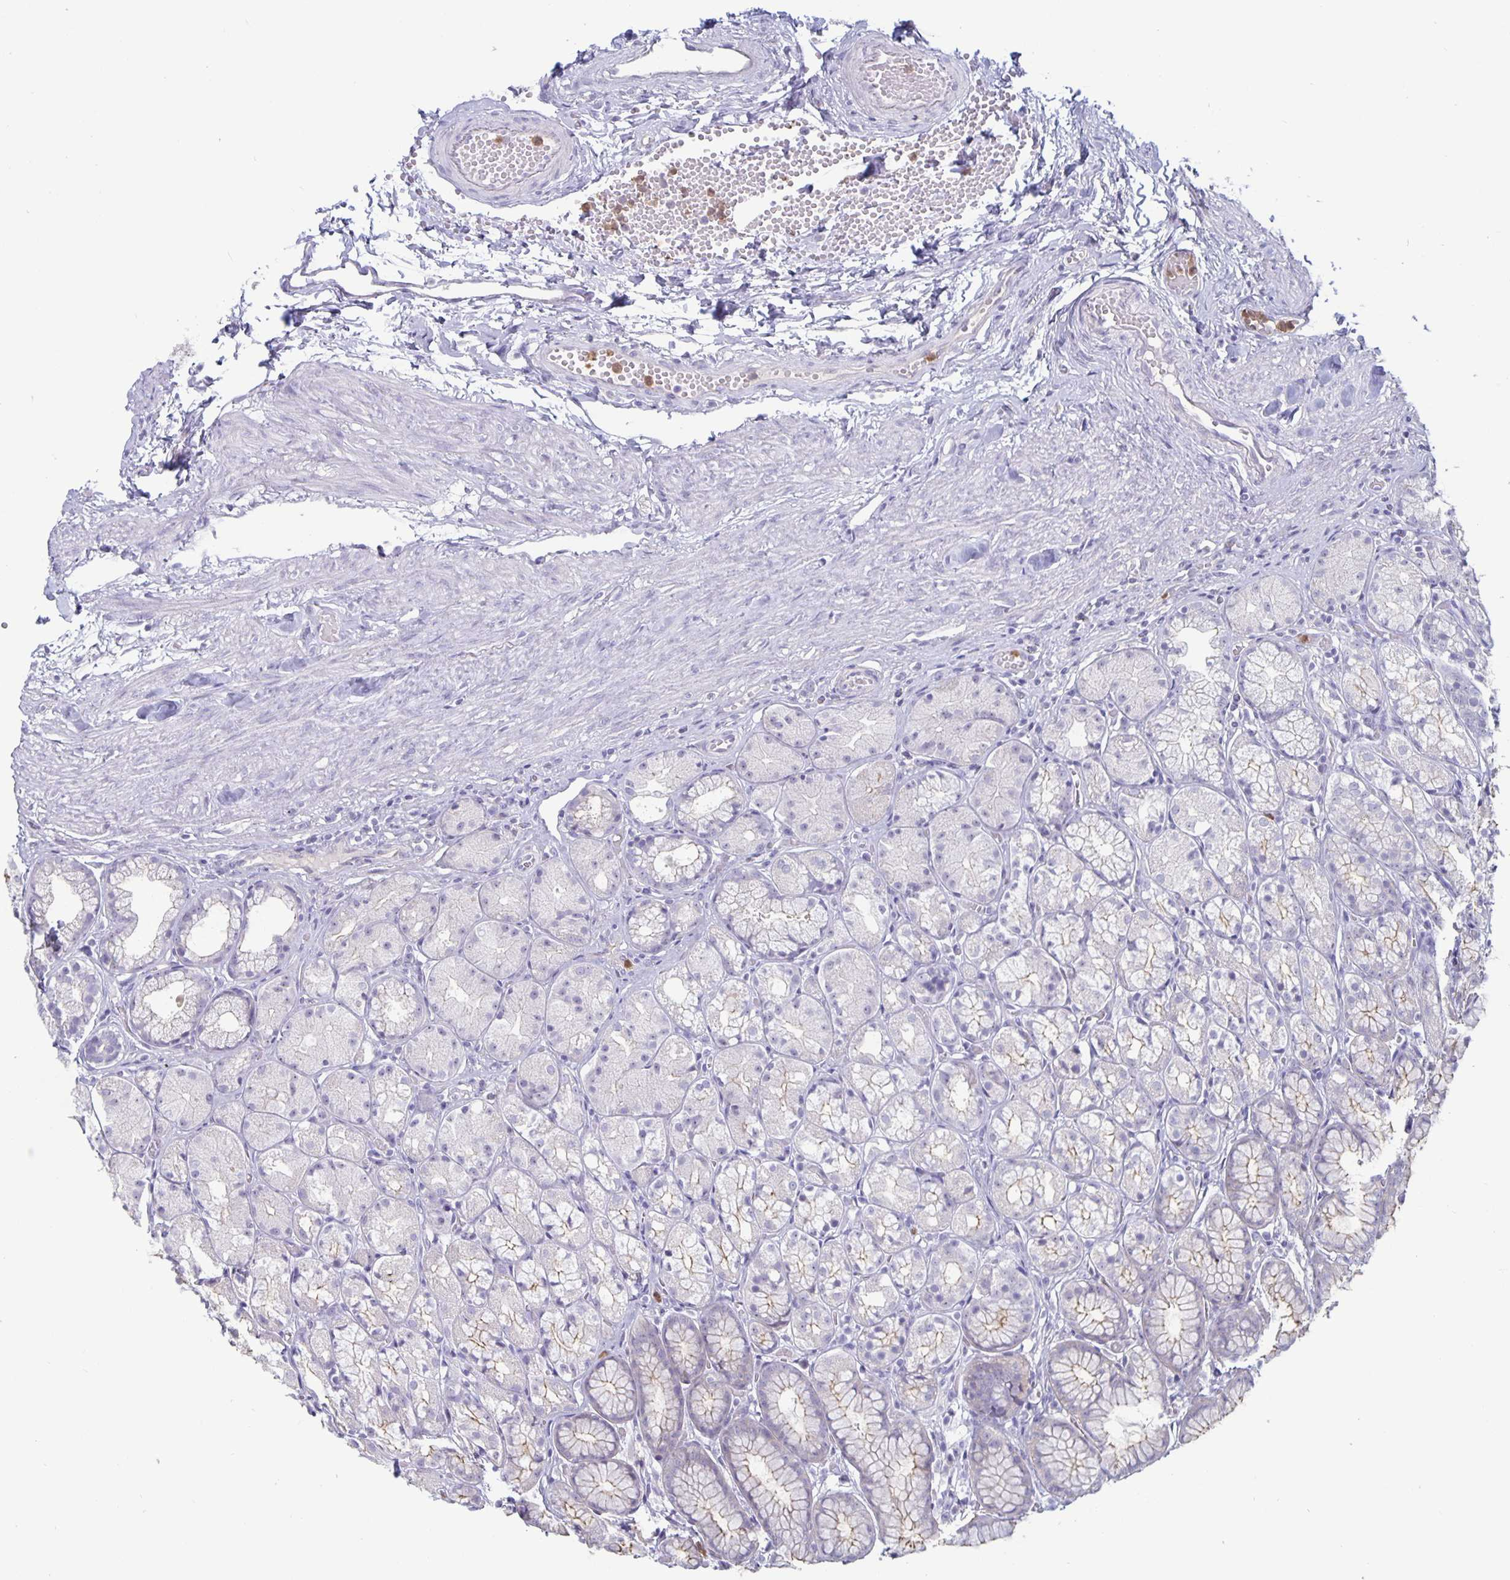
{"staining": {"intensity": "negative", "quantity": "none", "location": "none"}, "tissue": "stomach", "cell_type": "Glandular cells", "image_type": "normal", "snomed": [{"axis": "morphology", "description": "Normal tissue, NOS"}, {"axis": "topography", "description": "Stomach"}], "caption": "DAB immunohistochemical staining of normal human stomach exhibits no significant expression in glandular cells.", "gene": "PLCB3", "patient": {"sex": "male", "age": 70}}